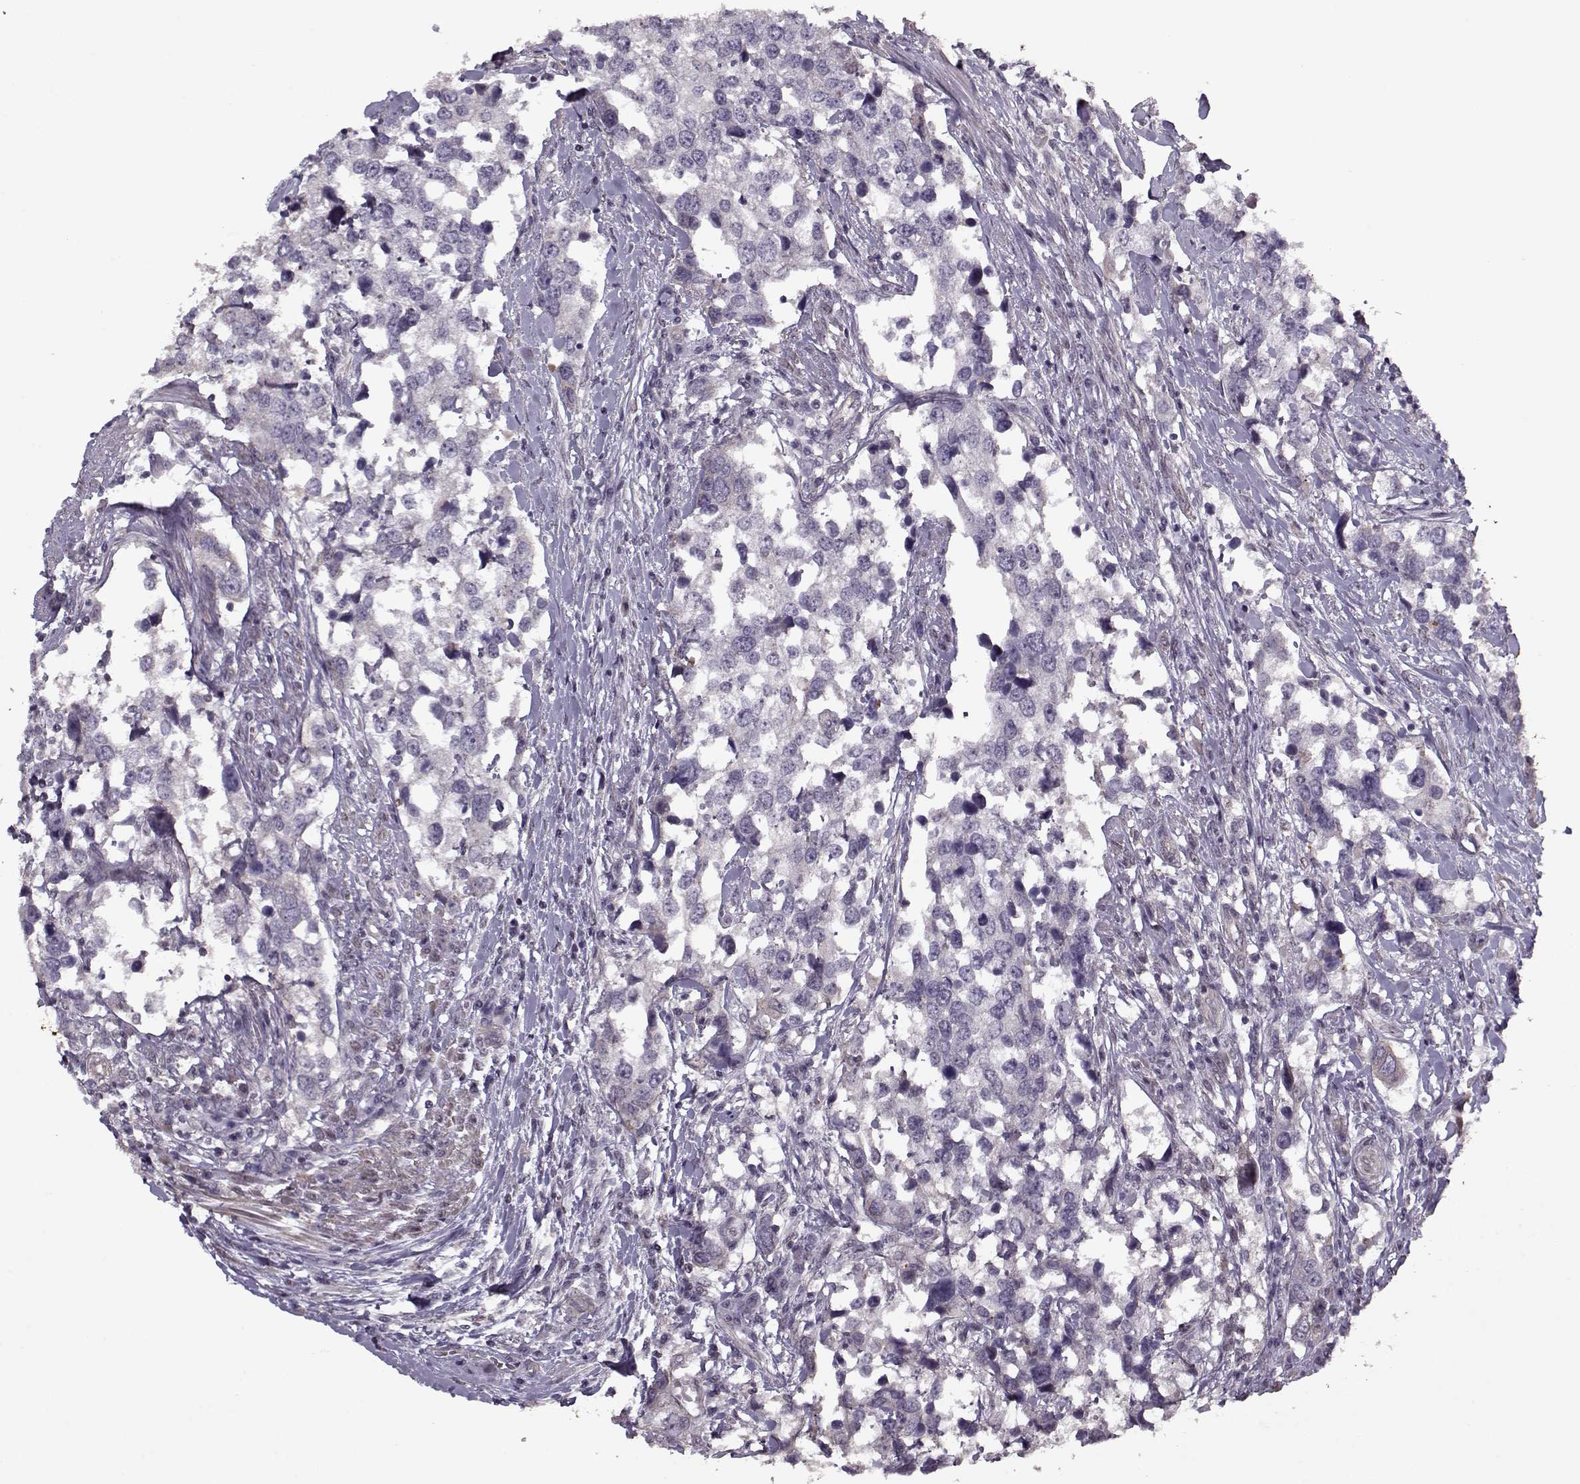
{"staining": {"intensity": "negative", "quantity": "none", "location": "none"}, "tissue": "urothelial cancer", "cell_type": "Tumor cells", "image_type": "cancer", "snomed": [{"axis": "morphology", "description": "Urothelial carcinoma, NOS"}, {"axis": "morphology", "description": "Urothelial carcinoma, High grade"}, {"axis": "topography", "description": "Urinary bladder"}], "caption": "Immunohistochemical staining of urothelial cancer demonstrates no significant expression in tumor cells.", "gene": "KRT9", "patient": {"sex": "male", "age": 63}}